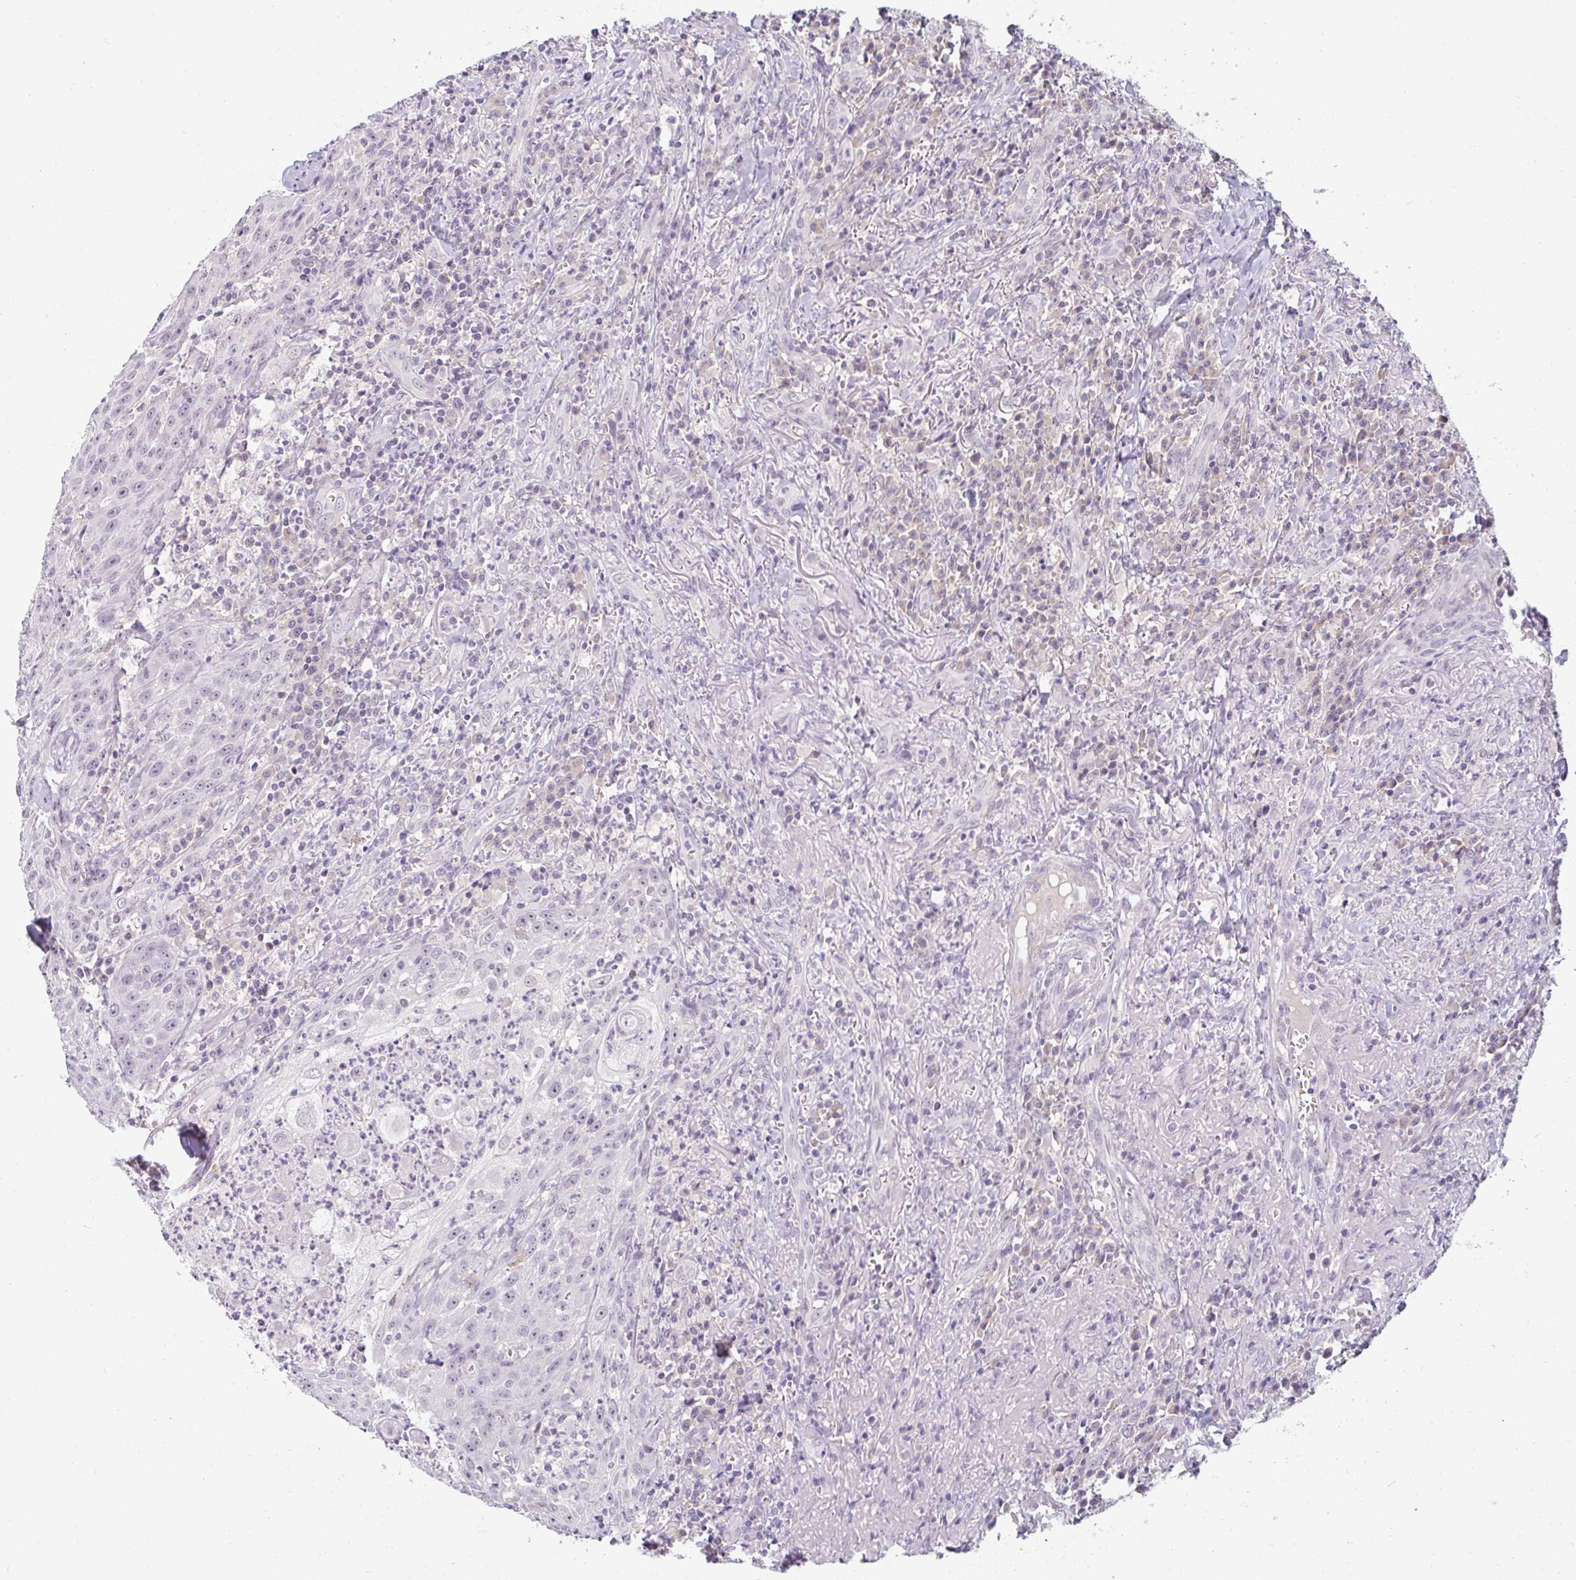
{"staining": {"intensity": "negative", "quantity": "none", "location": "none"}, "tissue": "head and neck cancer", "cell_type": "Tumor cells", "image_type": "cancer", "snomed": [{"axis": "morphology", "description": "Normal tissue, NOS"}, {"axis": "morphology", "description": "Squamous cell carcinoma, NOS"}, {"axis": "topography", "description": "Oral tissue"}, {"axis": "topography", "description": "Head-Neck"}], "caption": "High magnification brightfield microscopy of head and neck cancer (squamous cell carcinoma) stained with DAB (brown) and counterstained with hematoxylin (blue): tumor cells show no significant expression.", "gene": "PPFIA4", "patient": {"sex": "female", "age": 70}}